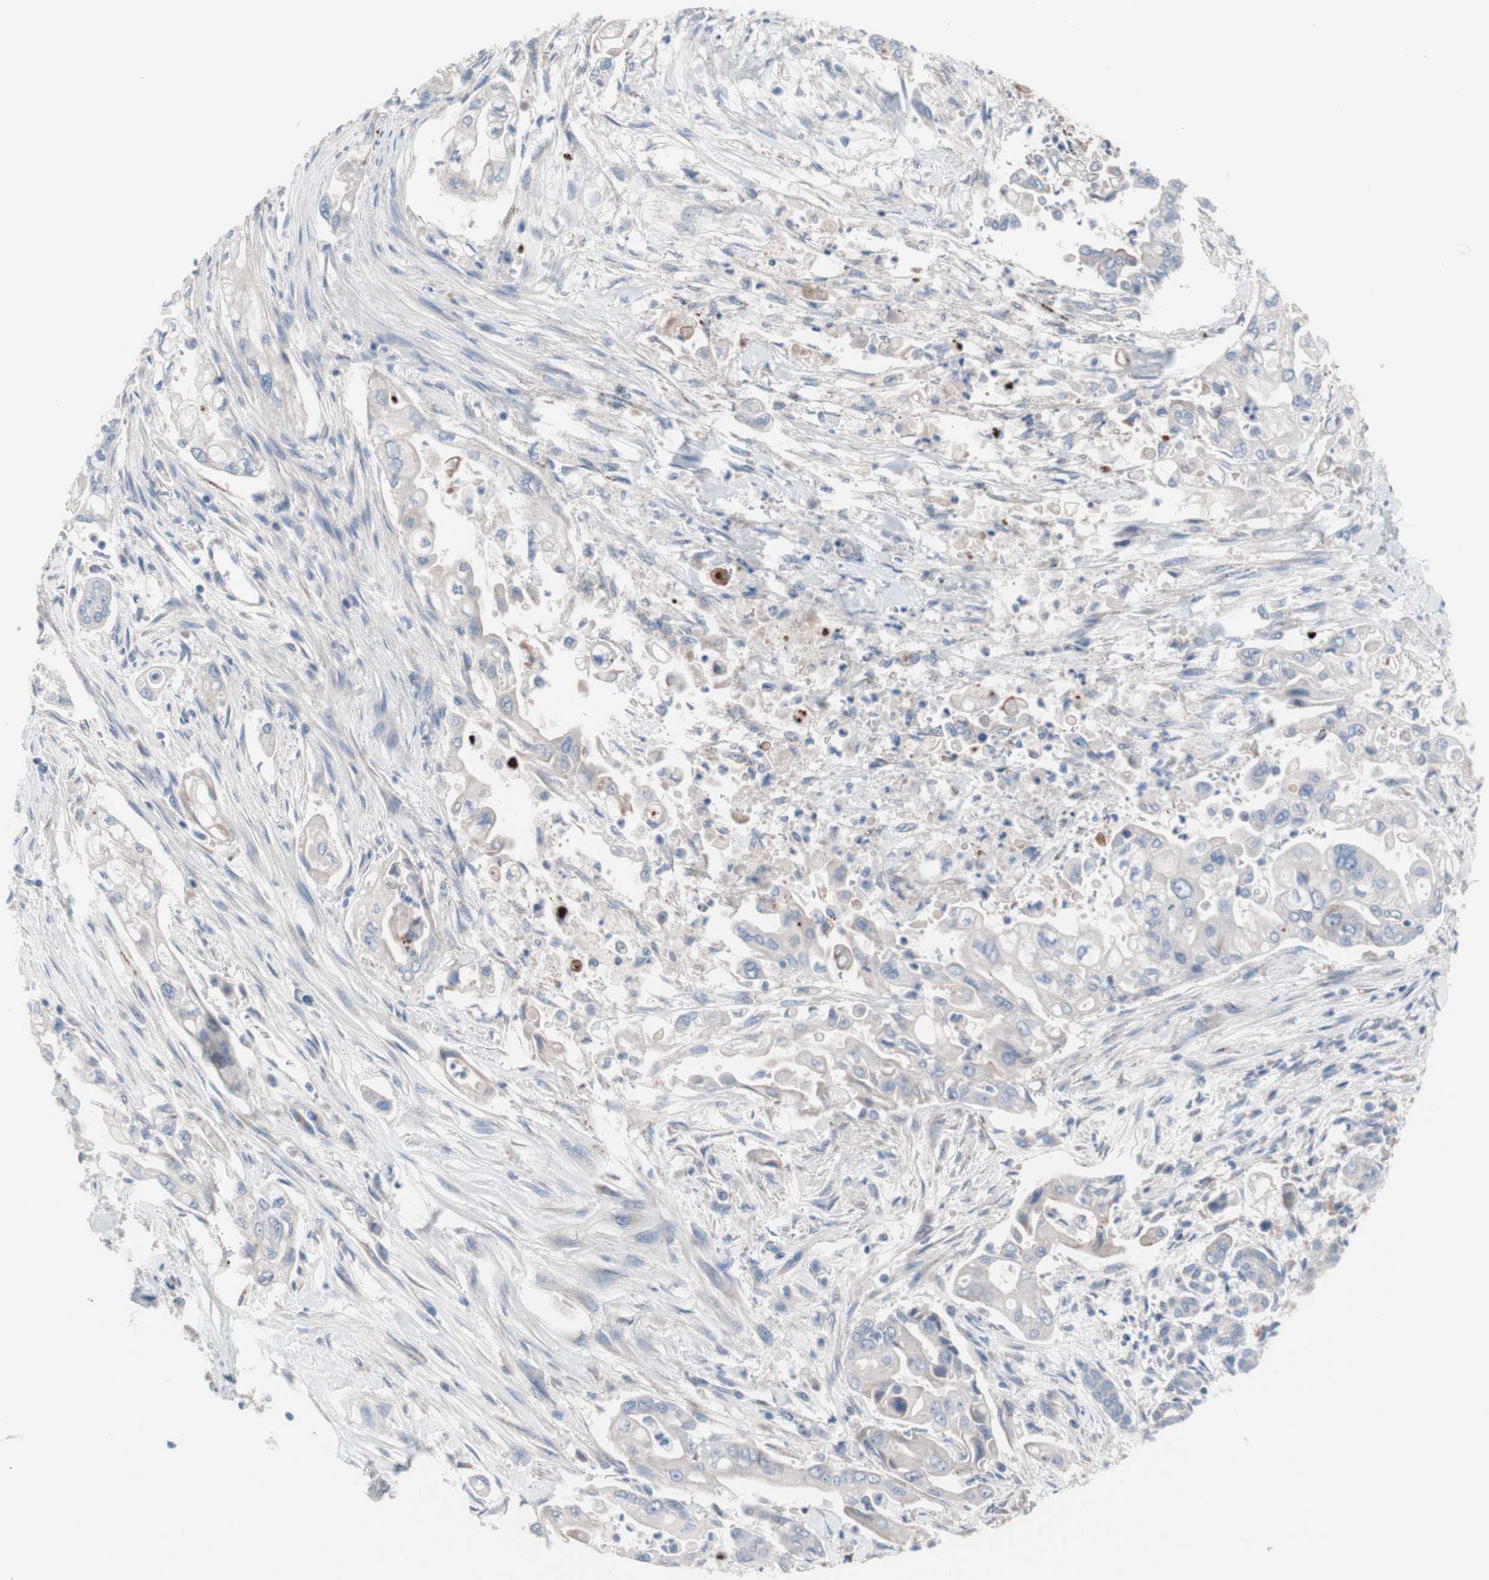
{"staining": {"intensity": "negative", "quantity": "none", "location": "none"}, "tissue": "pancreatic cancer", "cell_type": "Tumor cells", "image_type": "cancer", "snomed": [{"axis": "morphology", "description": "Normal tissue, NOS"}, {"axis": "topography", "description": "Pancreas"}], "caption": "An immunohistochemistry photomicrograph of pancreatic cancer is shown. There is no staining in tumor cells of pancreatic cancer.", "gene": "ULBP1", "patient": {"sex": "male", "age": 42}}